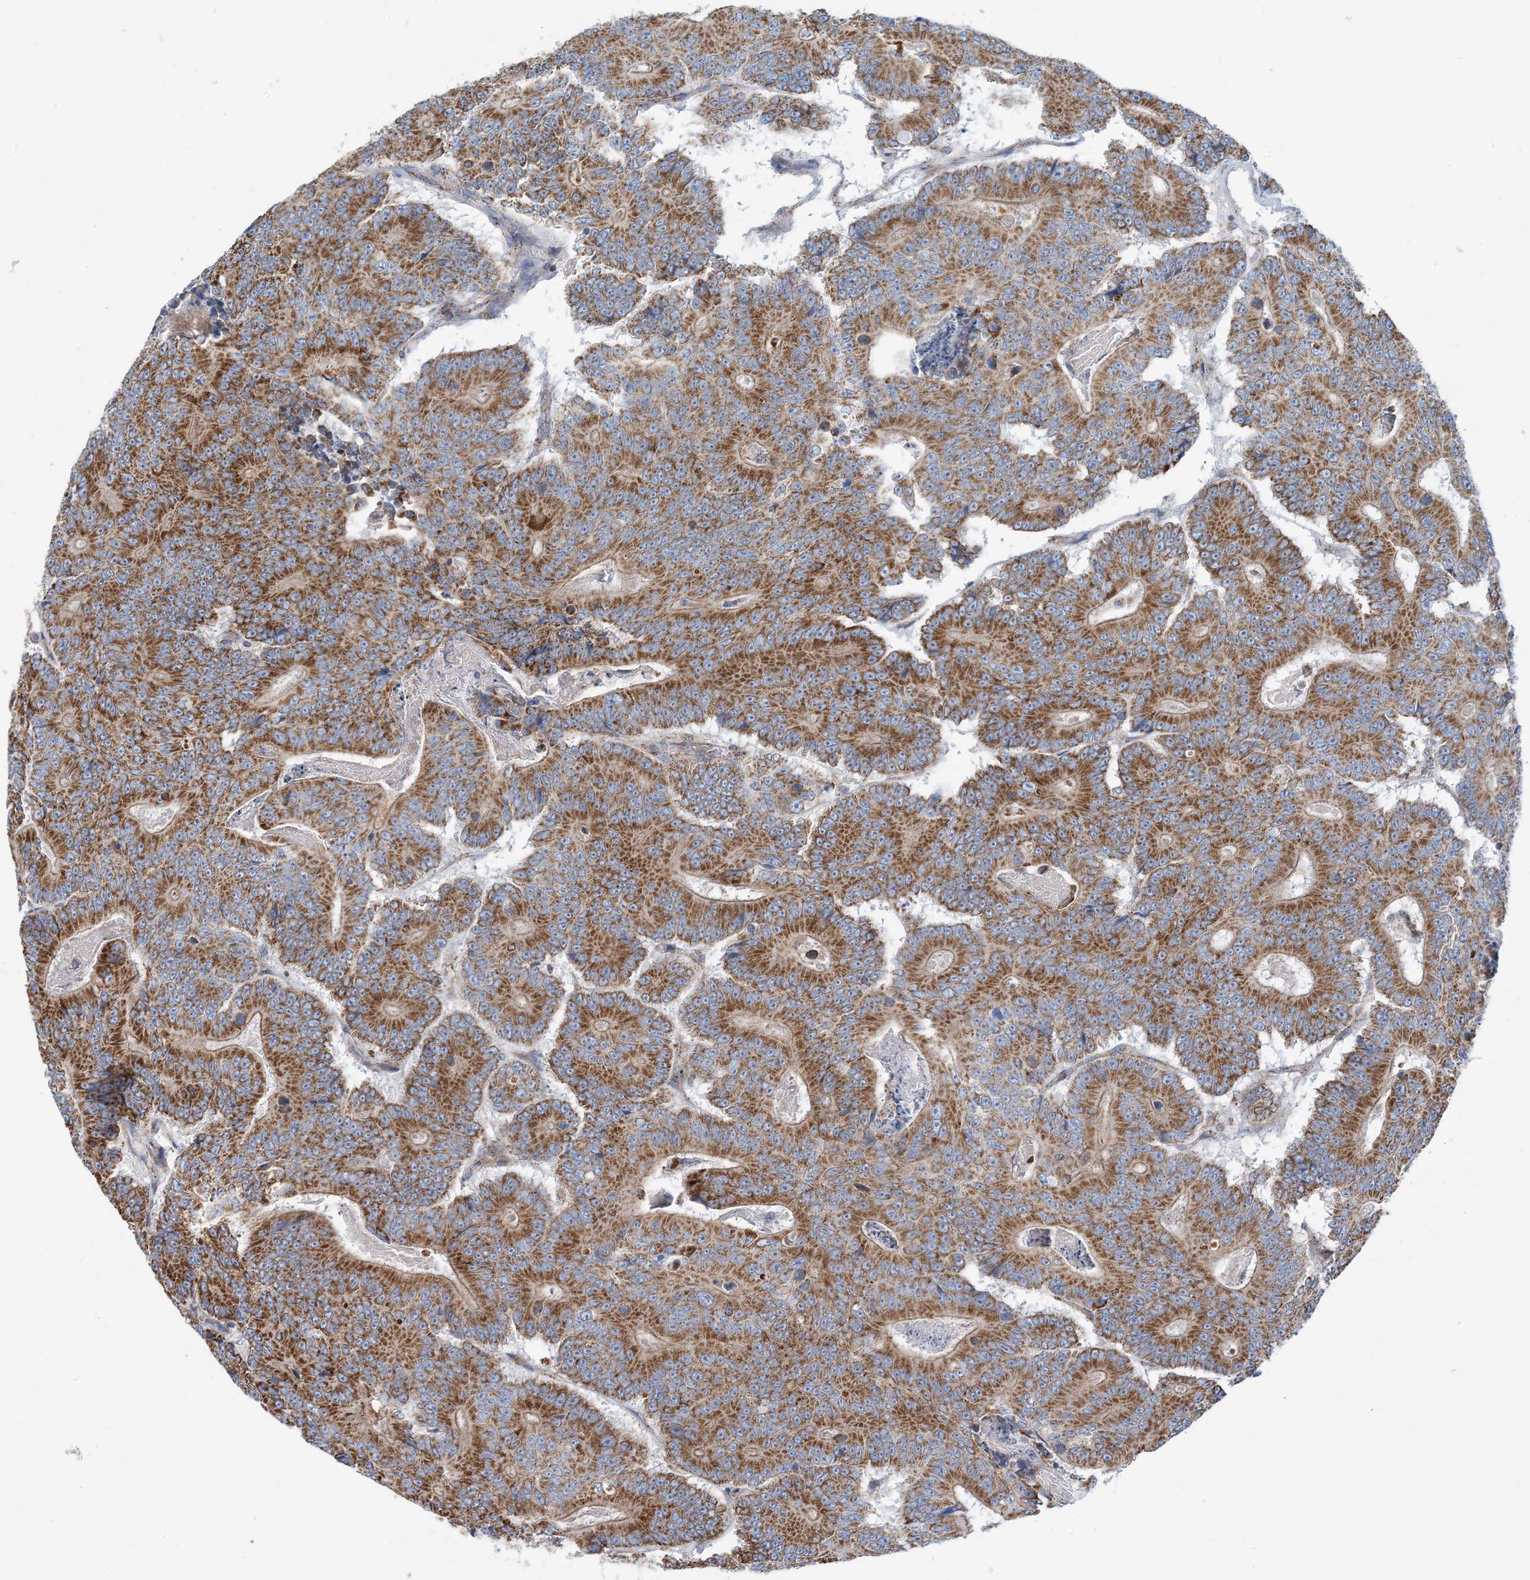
{"staining": {"intensity": "strong", "quantity": ">75%", "location": "cytoplasmic/membranous"}, "tissue": "colorectal cancer", "cell_type": "Tumor cells", "image_type": "cancer", "snomed": [{"axis": "morphology", "description": "Adenocarcinoma, NOS"}, {"axis": "topography", "description": "Colon"}], "caption": "Immunohistochemistry (IHC) of human colorectal cancer exhibits high levels of strong cytoplasmic/membranous expression in about >75% of tumor cells.", "gene": "PHOSPHO2", "patient": {"sex": "male", "age": 83}}